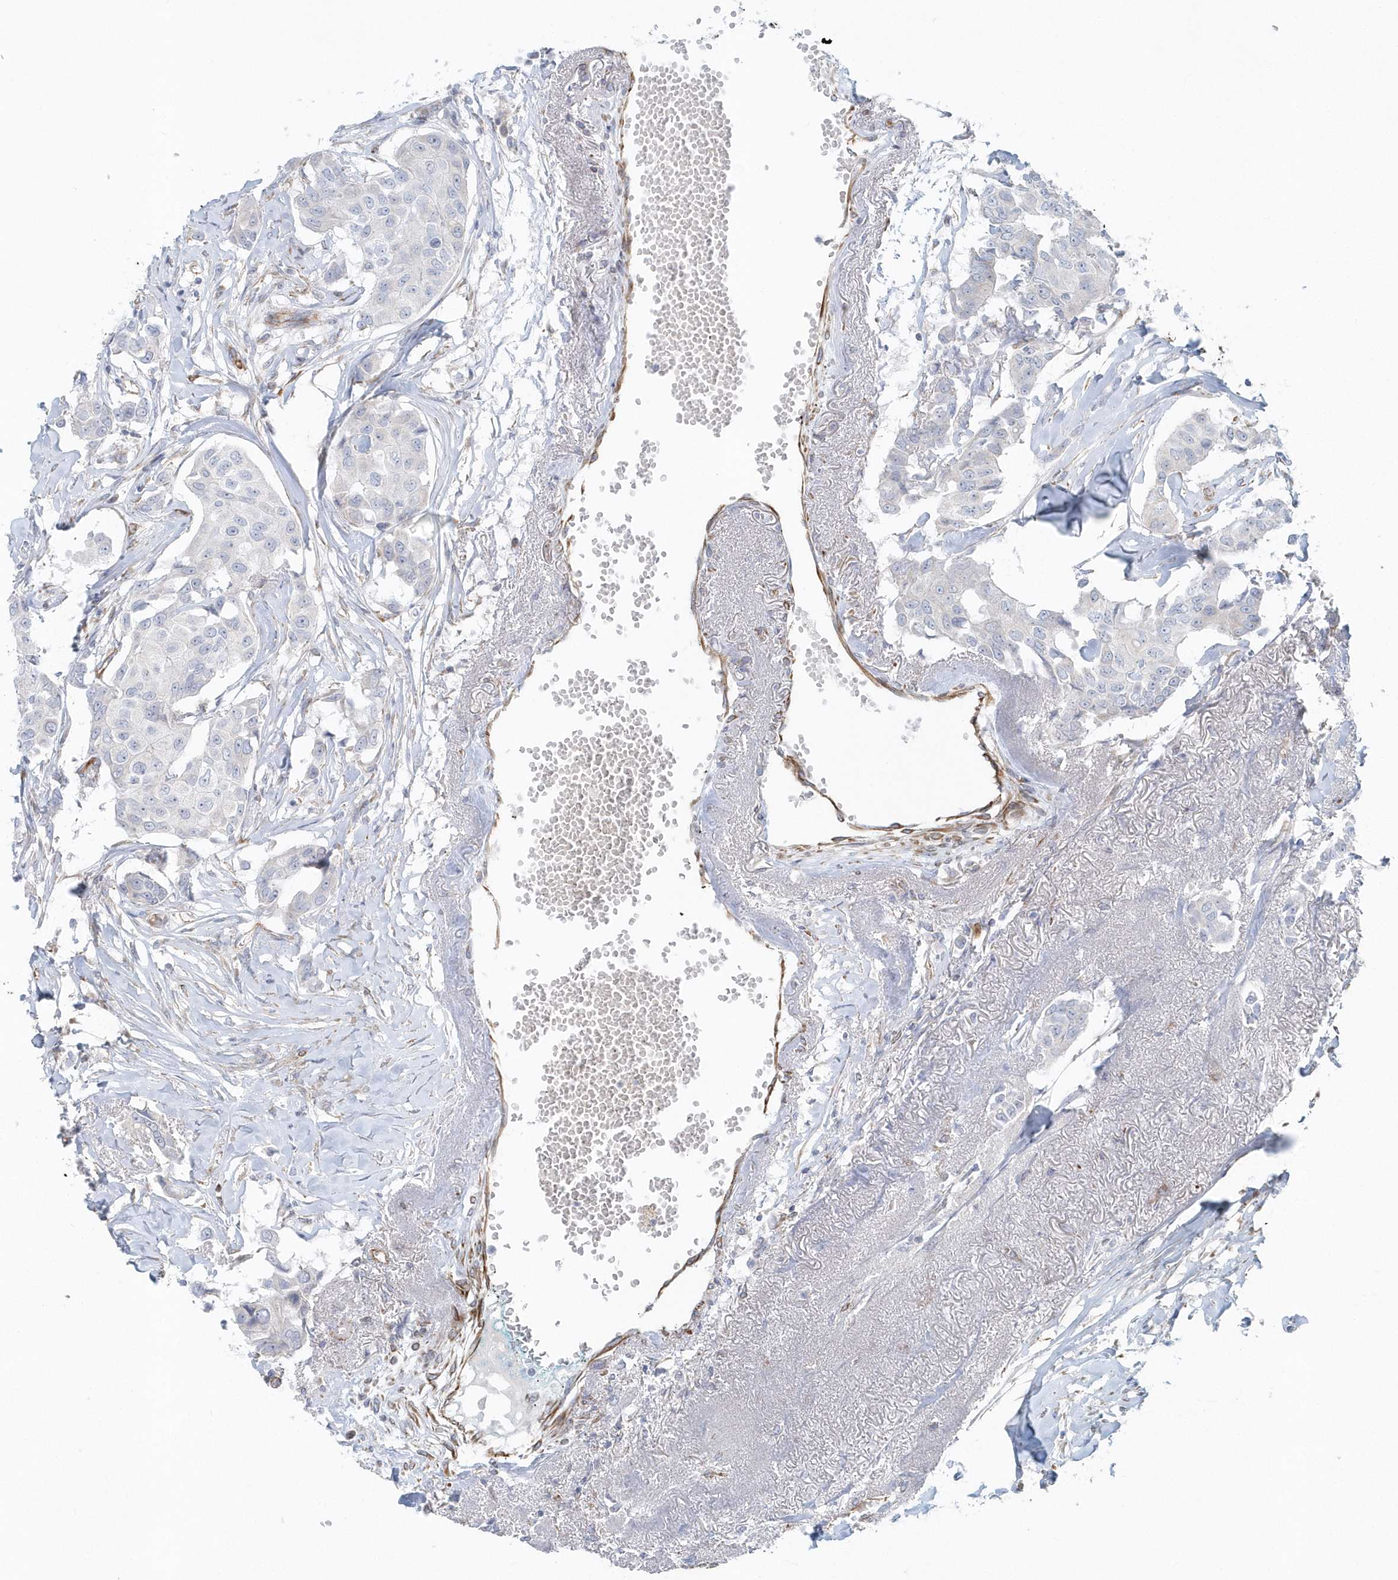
{"staining": {"intensity": "negative", "quantity": "none", "location": "none"}, "tissue": "breast cancer", "cell_type": "Tumor cells", "image_type": "cancer", "snomed": [{"axis": "morphology", "description": "Duct carcinoma"}, {"axis": "topography", "description": "Breast"}], "caption": "IHC of human infiltrating ductal carcinoma (breast) reveals no staining in tumor cells. (Stains: DAB immunohistochemistry with hematoxylin counter stain, Microscopy: brightfield microscopy at high magnification).", "gene": "GPR152", "patient": {"sex": "female", "age": 80}}